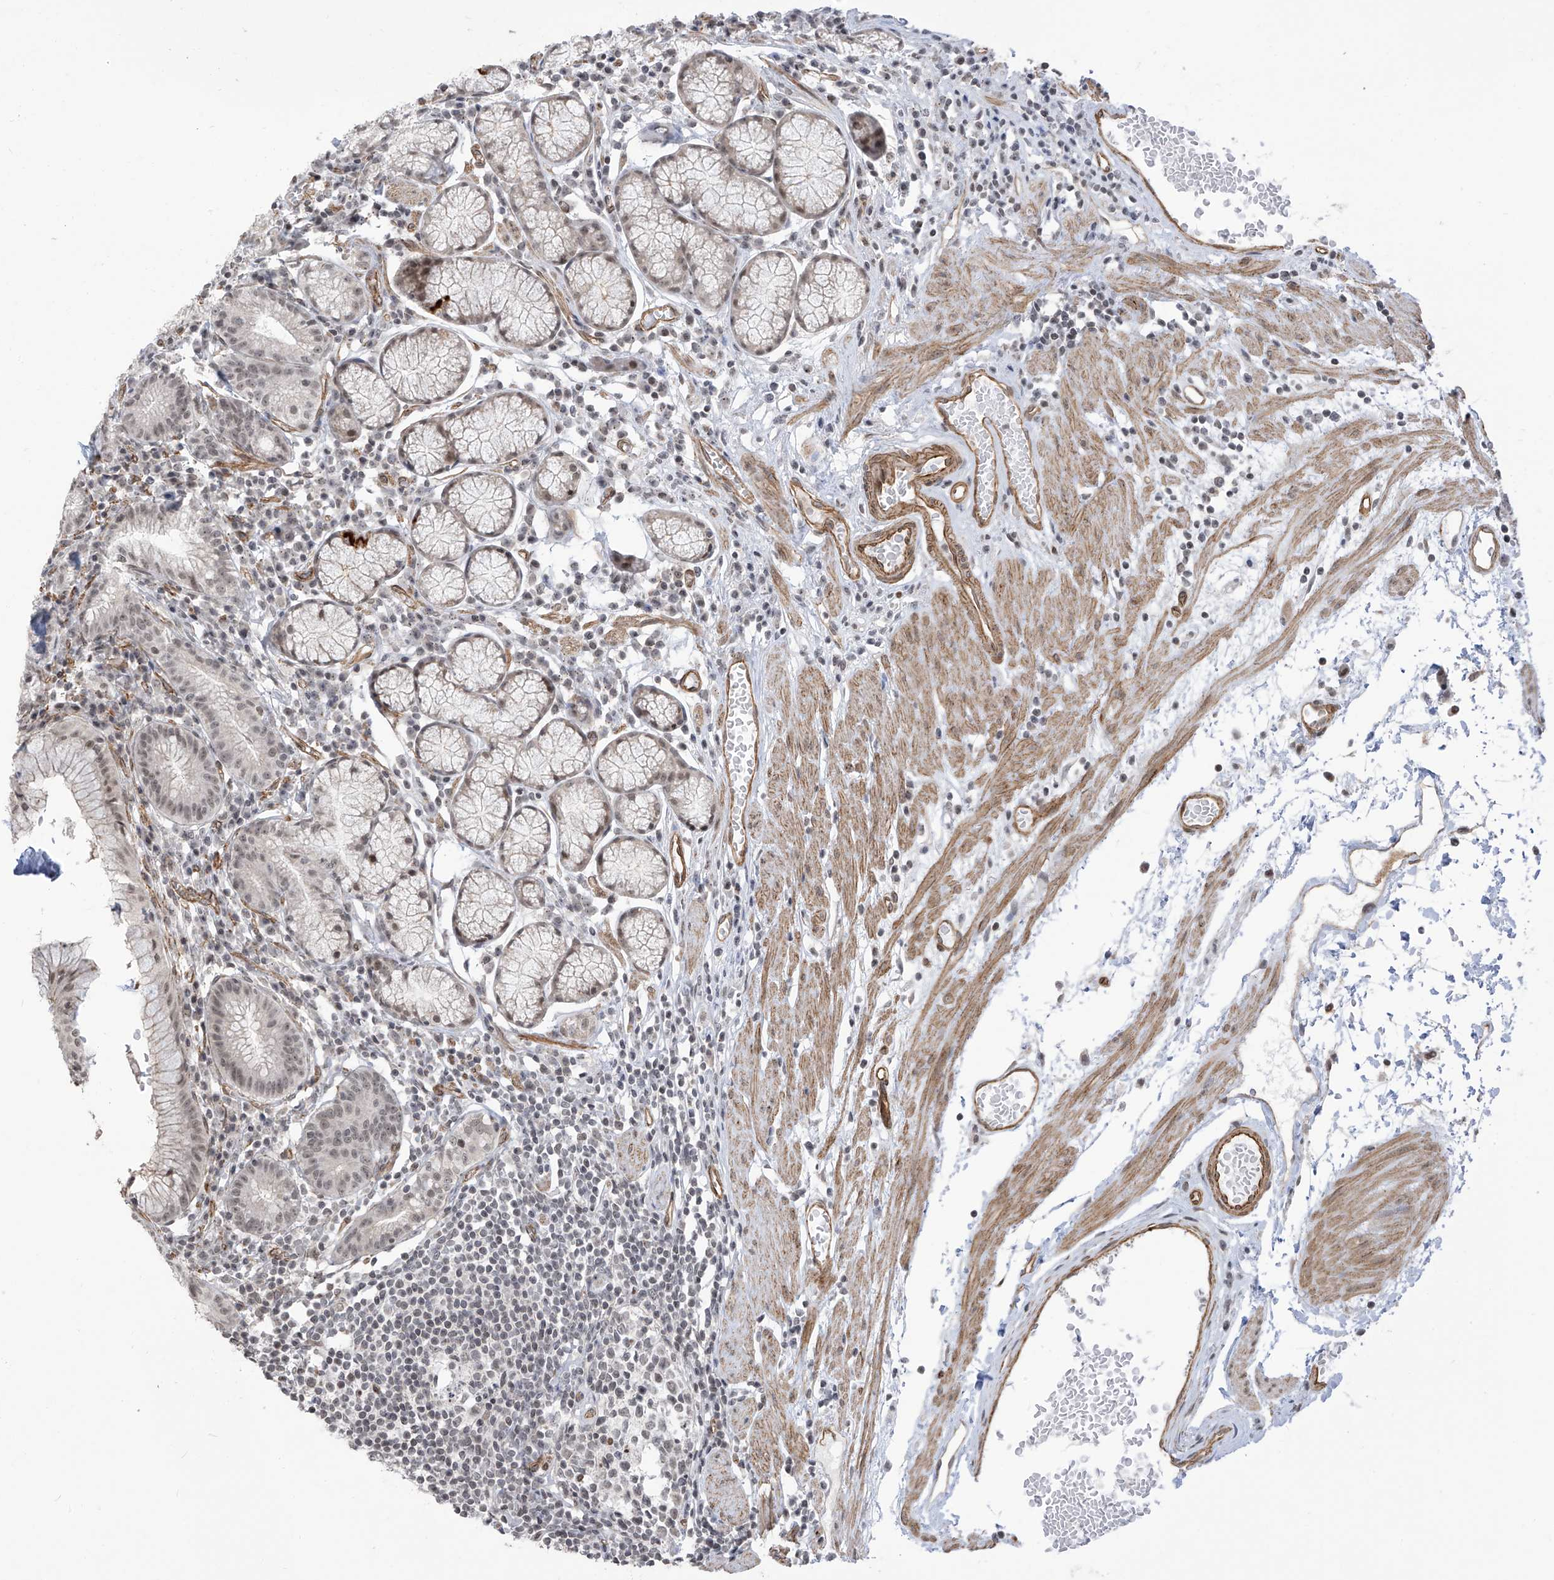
{"staining": {"intensity": "strong", "quantity": "25%-75%", "location": "cytoplasmic/membranous"}, "tissue": "stomach", "cell_type": "Glandular cells", "image_type": "normal", "snomed": [{"axis": "morphology", "description": "Normal tissue, NOS"}, {"axis": "topography", "description": "Stomach"}], "caption": "This image displays IHC staining of benign stomach, with high strong cytoplasmic/membranous staining in approximately 25%-75% of glandular cells.", "gene": "METAP1D", "patient": {"sex": "male", "age": 55}}